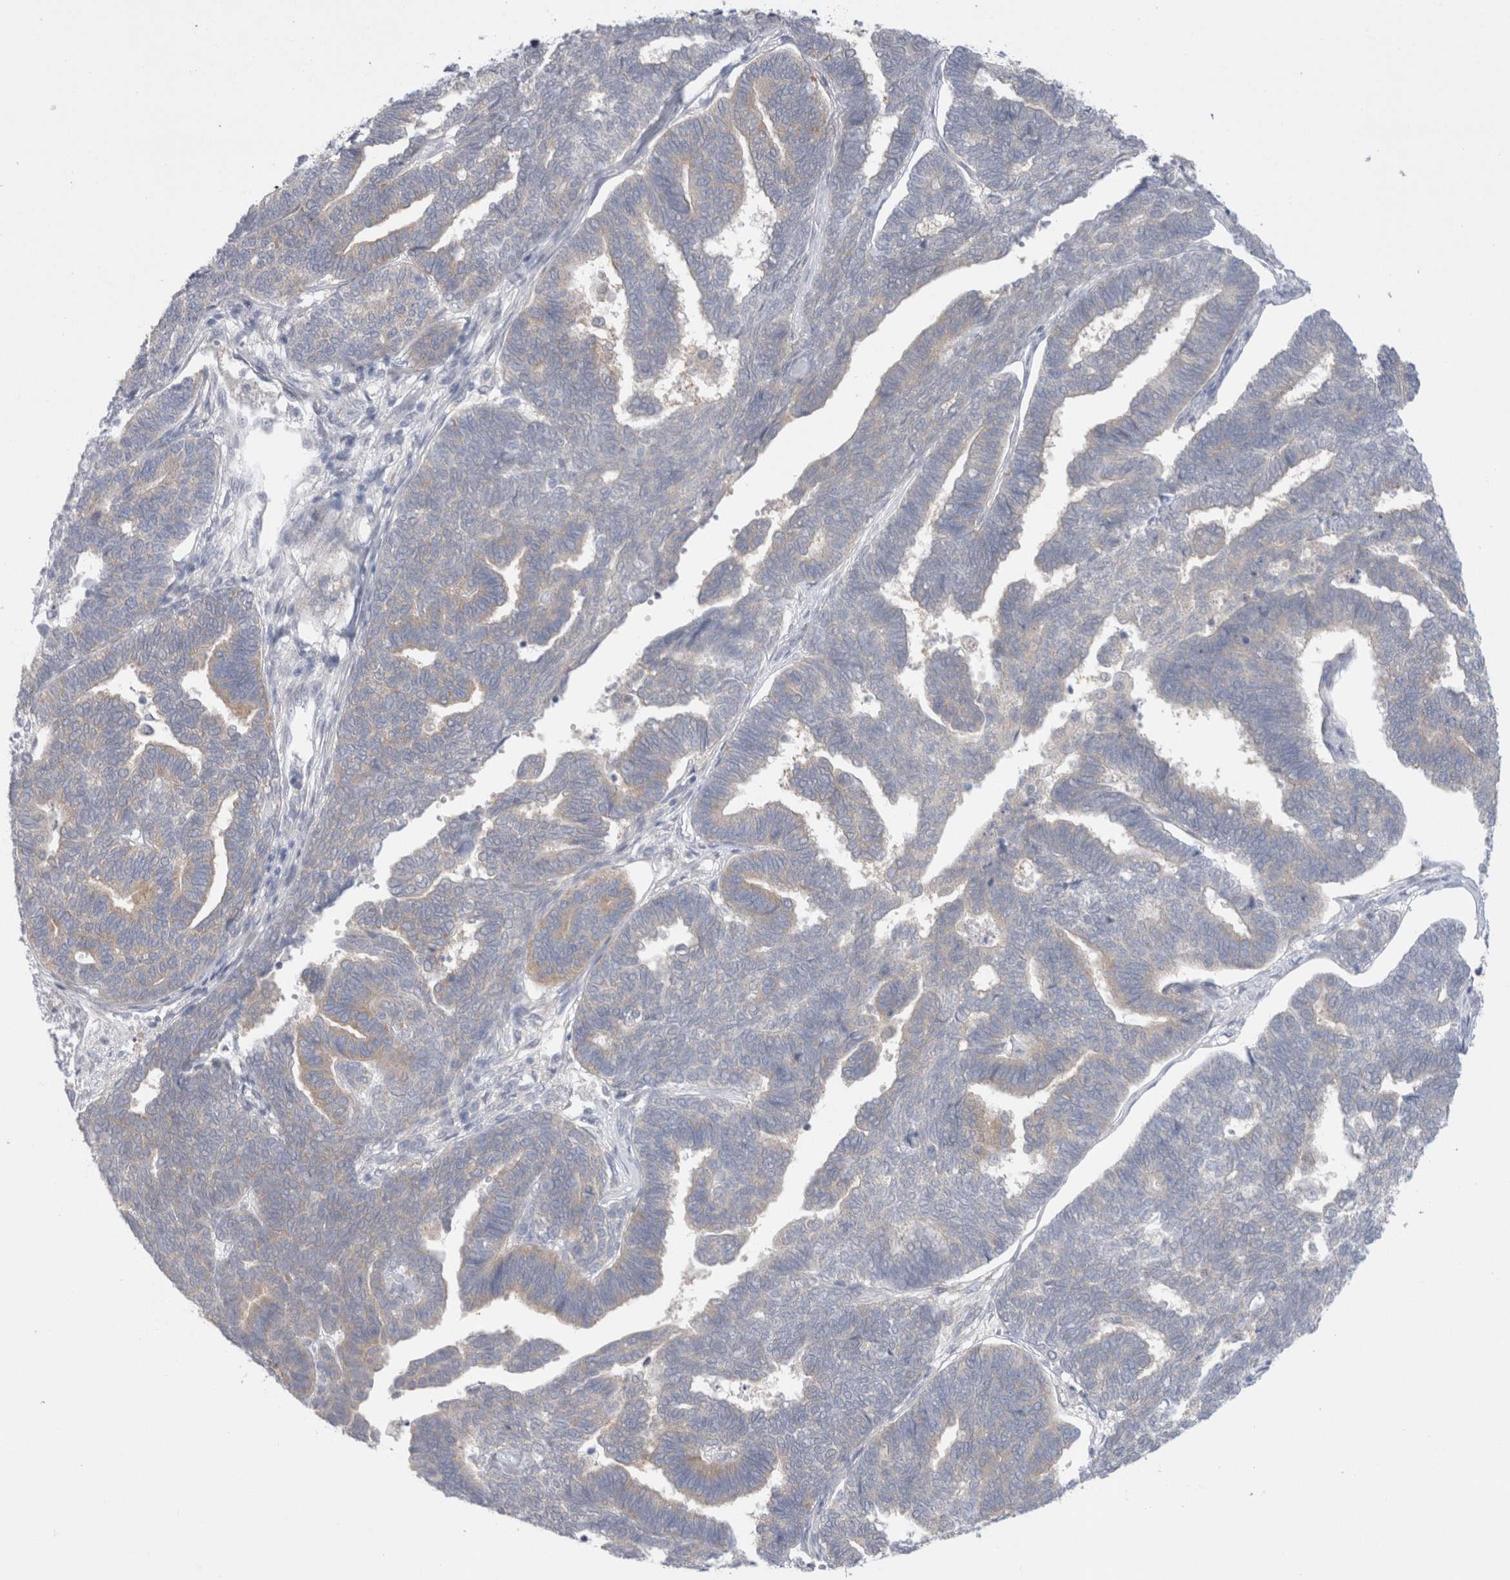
{"staining": {"intensity": "negative", "quantity": "none", "location": "none"}, "tissue": "endometrial cancer", "cell_type": "Tumor cells", "image_type": "cancer", "snomed": [{"axis": "morphology", "description": "Adenocarcinoma, NOS"}, {"axis": "topography", "description": "Endometrium"}], "caption": "A high-resolution histopathology image shows immunohistochemistry staining of endometrial cancer (adenocarcinoma), which shows no significant expression in tumor cells. The staining is performed using DAB brown chromogen with nuclei counter-stained in using hematoxylin.", "gene": "WIPF2", "patient": {"sex": "female", "age": 70}}